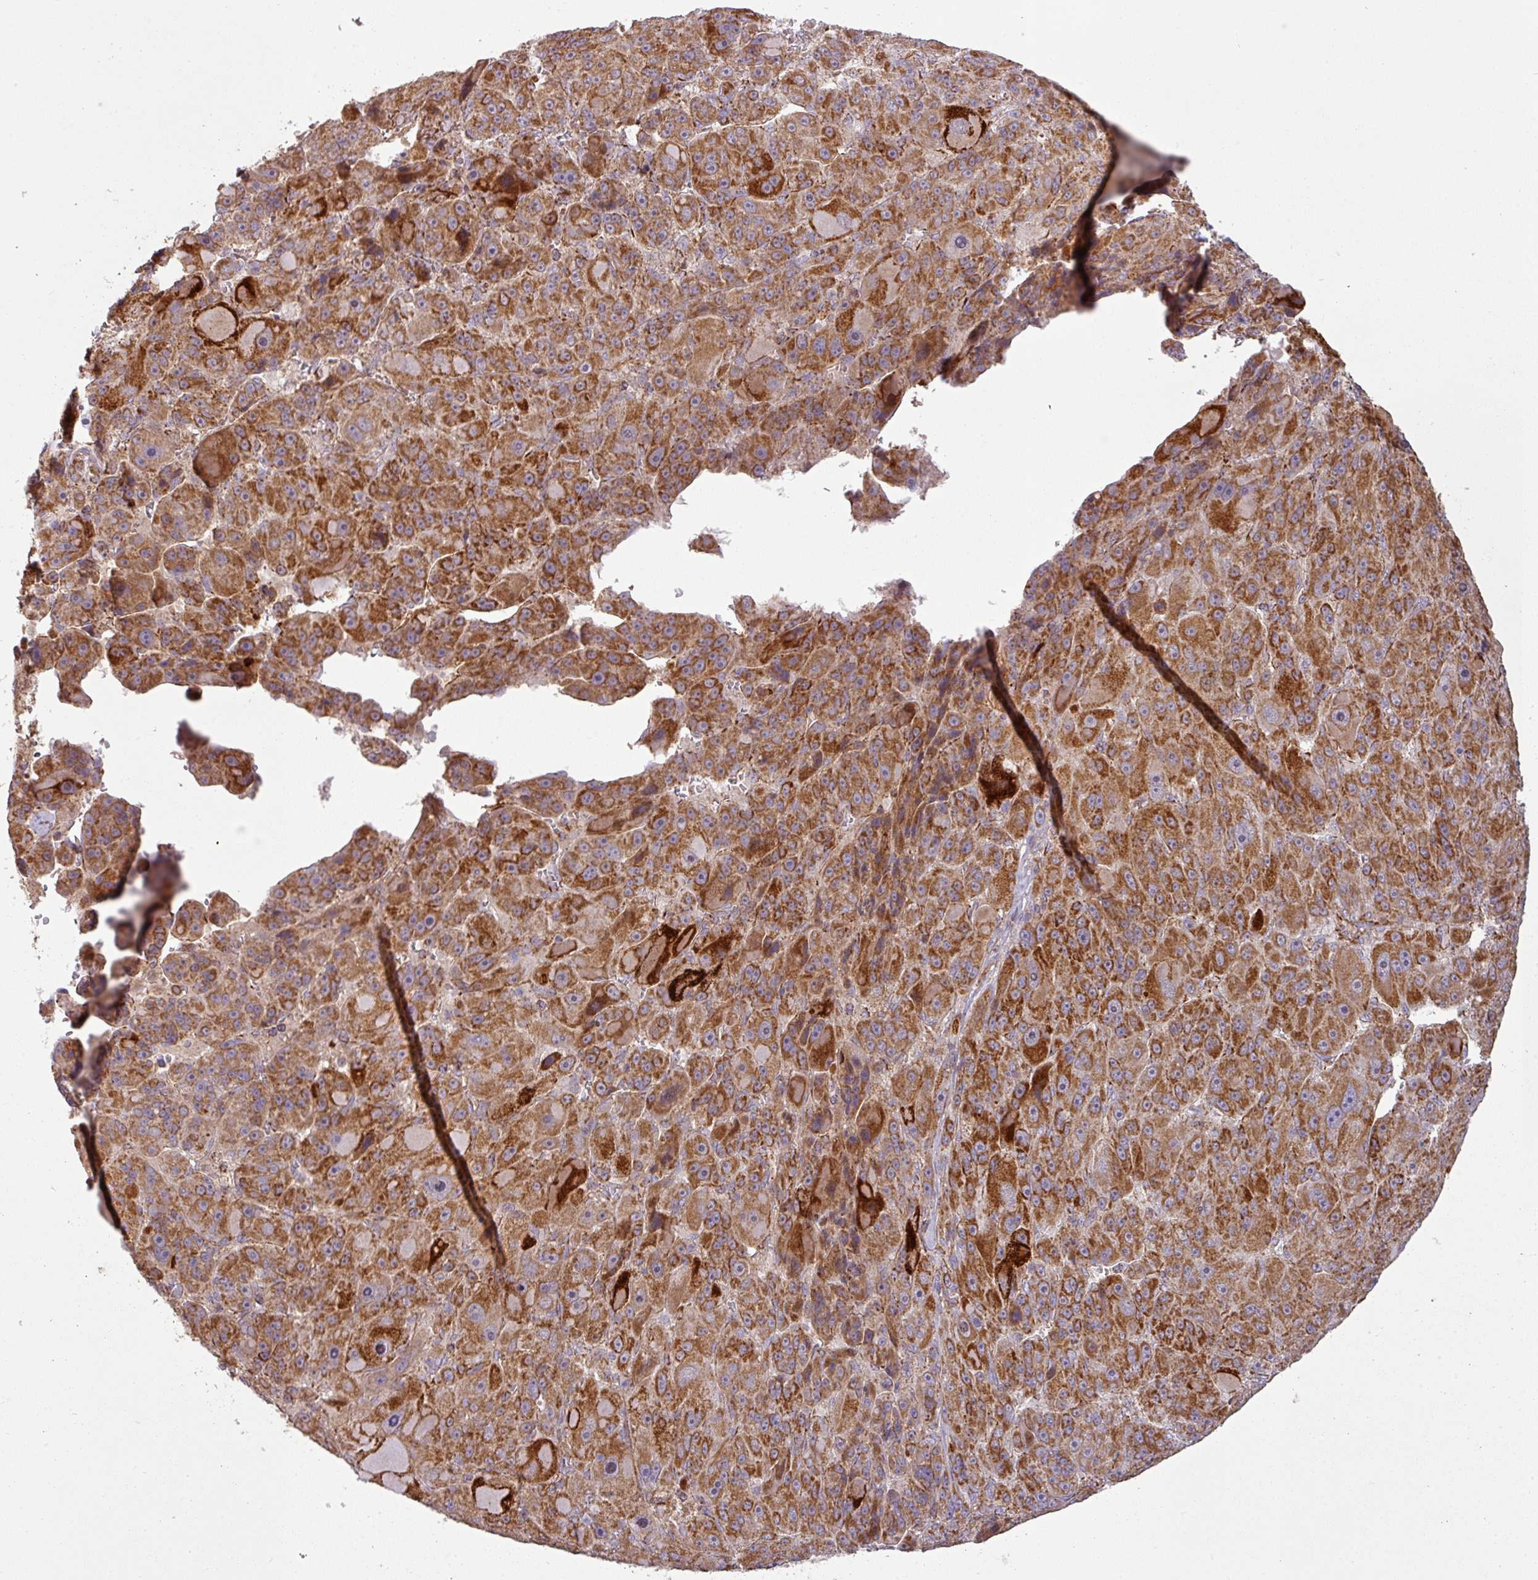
{"staining": {"intensity": "strong", "quantity": ">75%", "location": "cytoplasmic/membranous"}, "tissue": "liver cancer", "cell_type": "Tumor cells", "image_type": "cancer", "snomed": [{"axis": "morphology", "description": "Carcinoma, Hepatocellular, NOS"}, {"axis": "topography", "description": "Liver"}], "caption": "About >75% of tumor cells in human liver hepatocellular carcinoma exhibit strong cytoplasmic/membranous protein positivity as visualized by brown immunohistochemical staining.", "gene": "GPD2", "patient": {"sex": "male", "age": 76}}